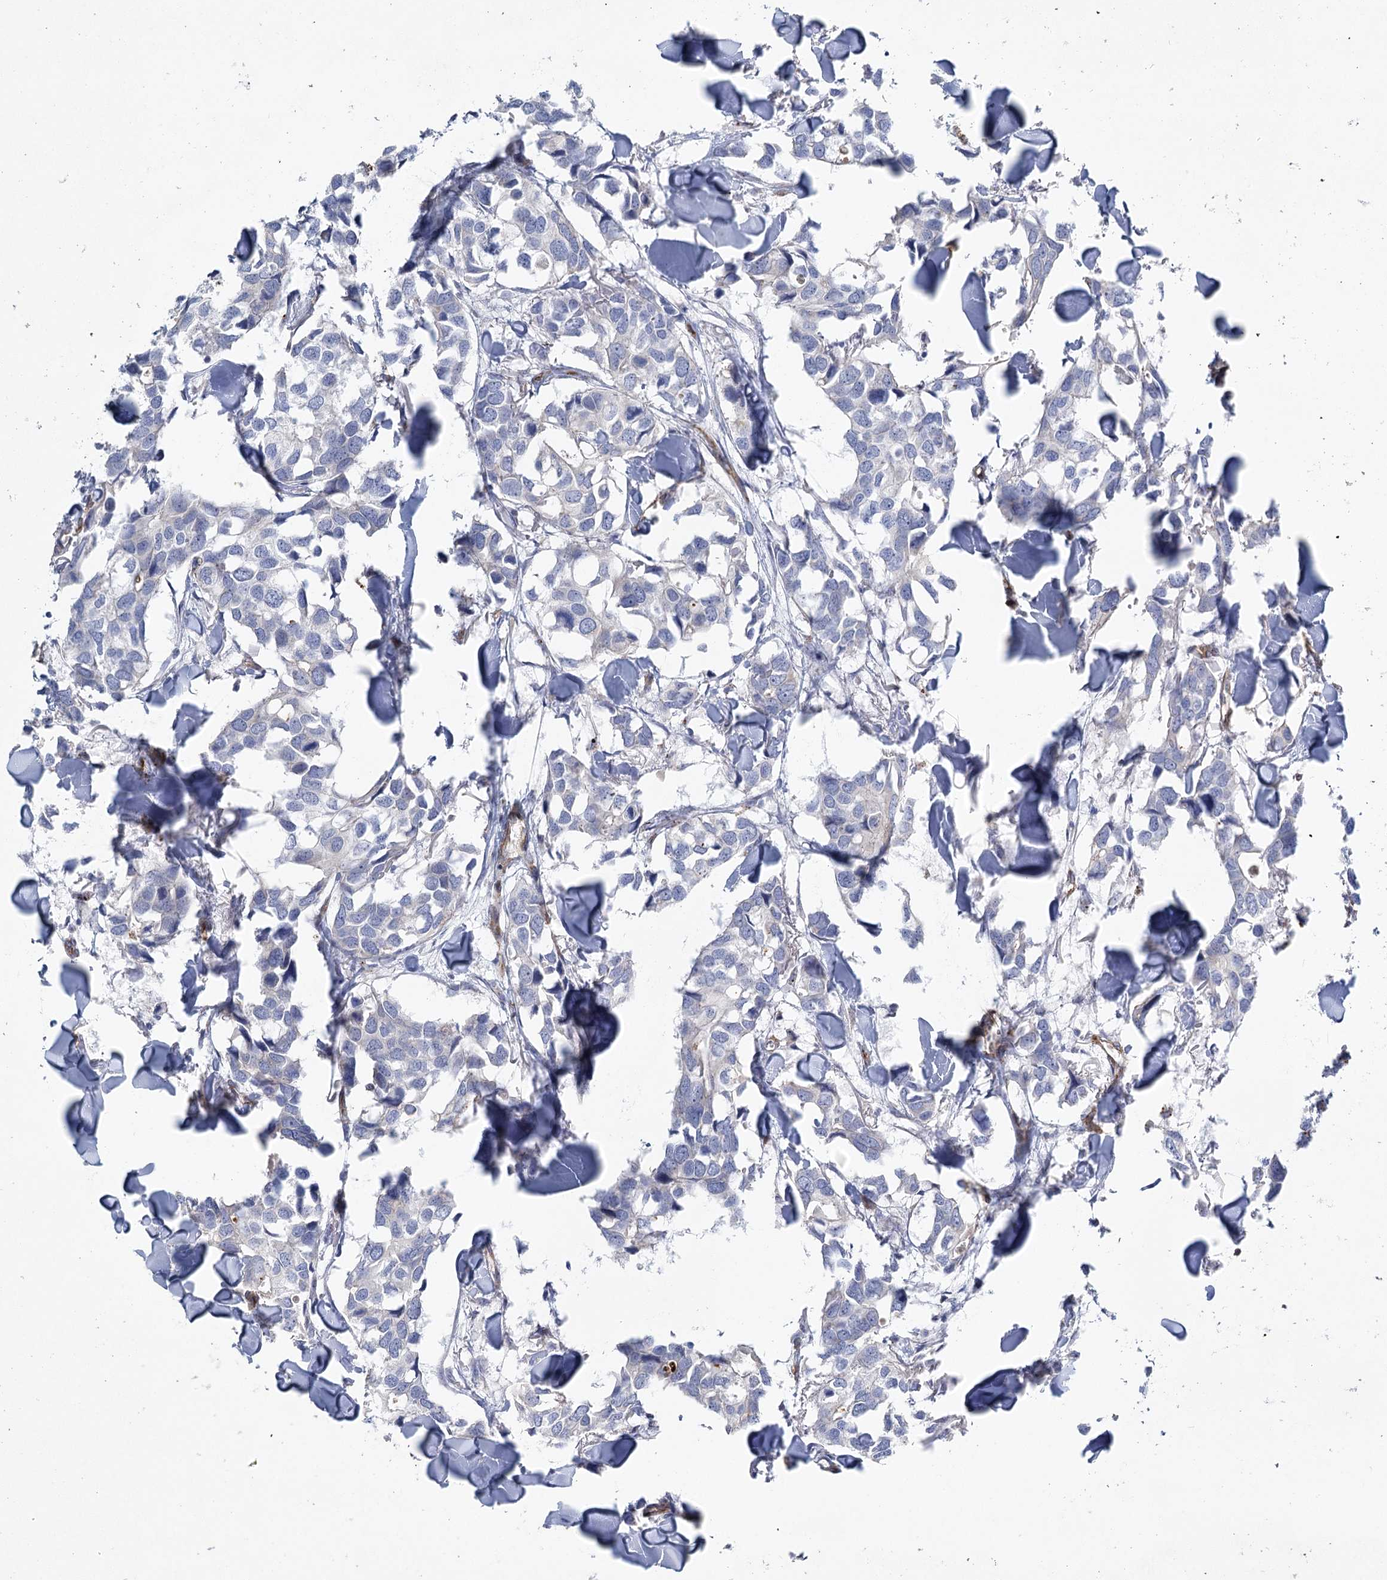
{"staining": {"intensity": "negative", "quantity": "none", "location": "none"}, "tissue": "breast cancer", "cell_type": "Tumor cells", "image_type": "cancer", "snomed": [{"axis": "morphology", "description": "Duct carcinoma"}, {"axis": "topography", "description": "Breast"}], "caption": "Tumor cells show no significant positivity in breast infiltrating ductal carcinoma.", "gene": "TMEM164", "patient": {"sex": "female", "age": 83}}